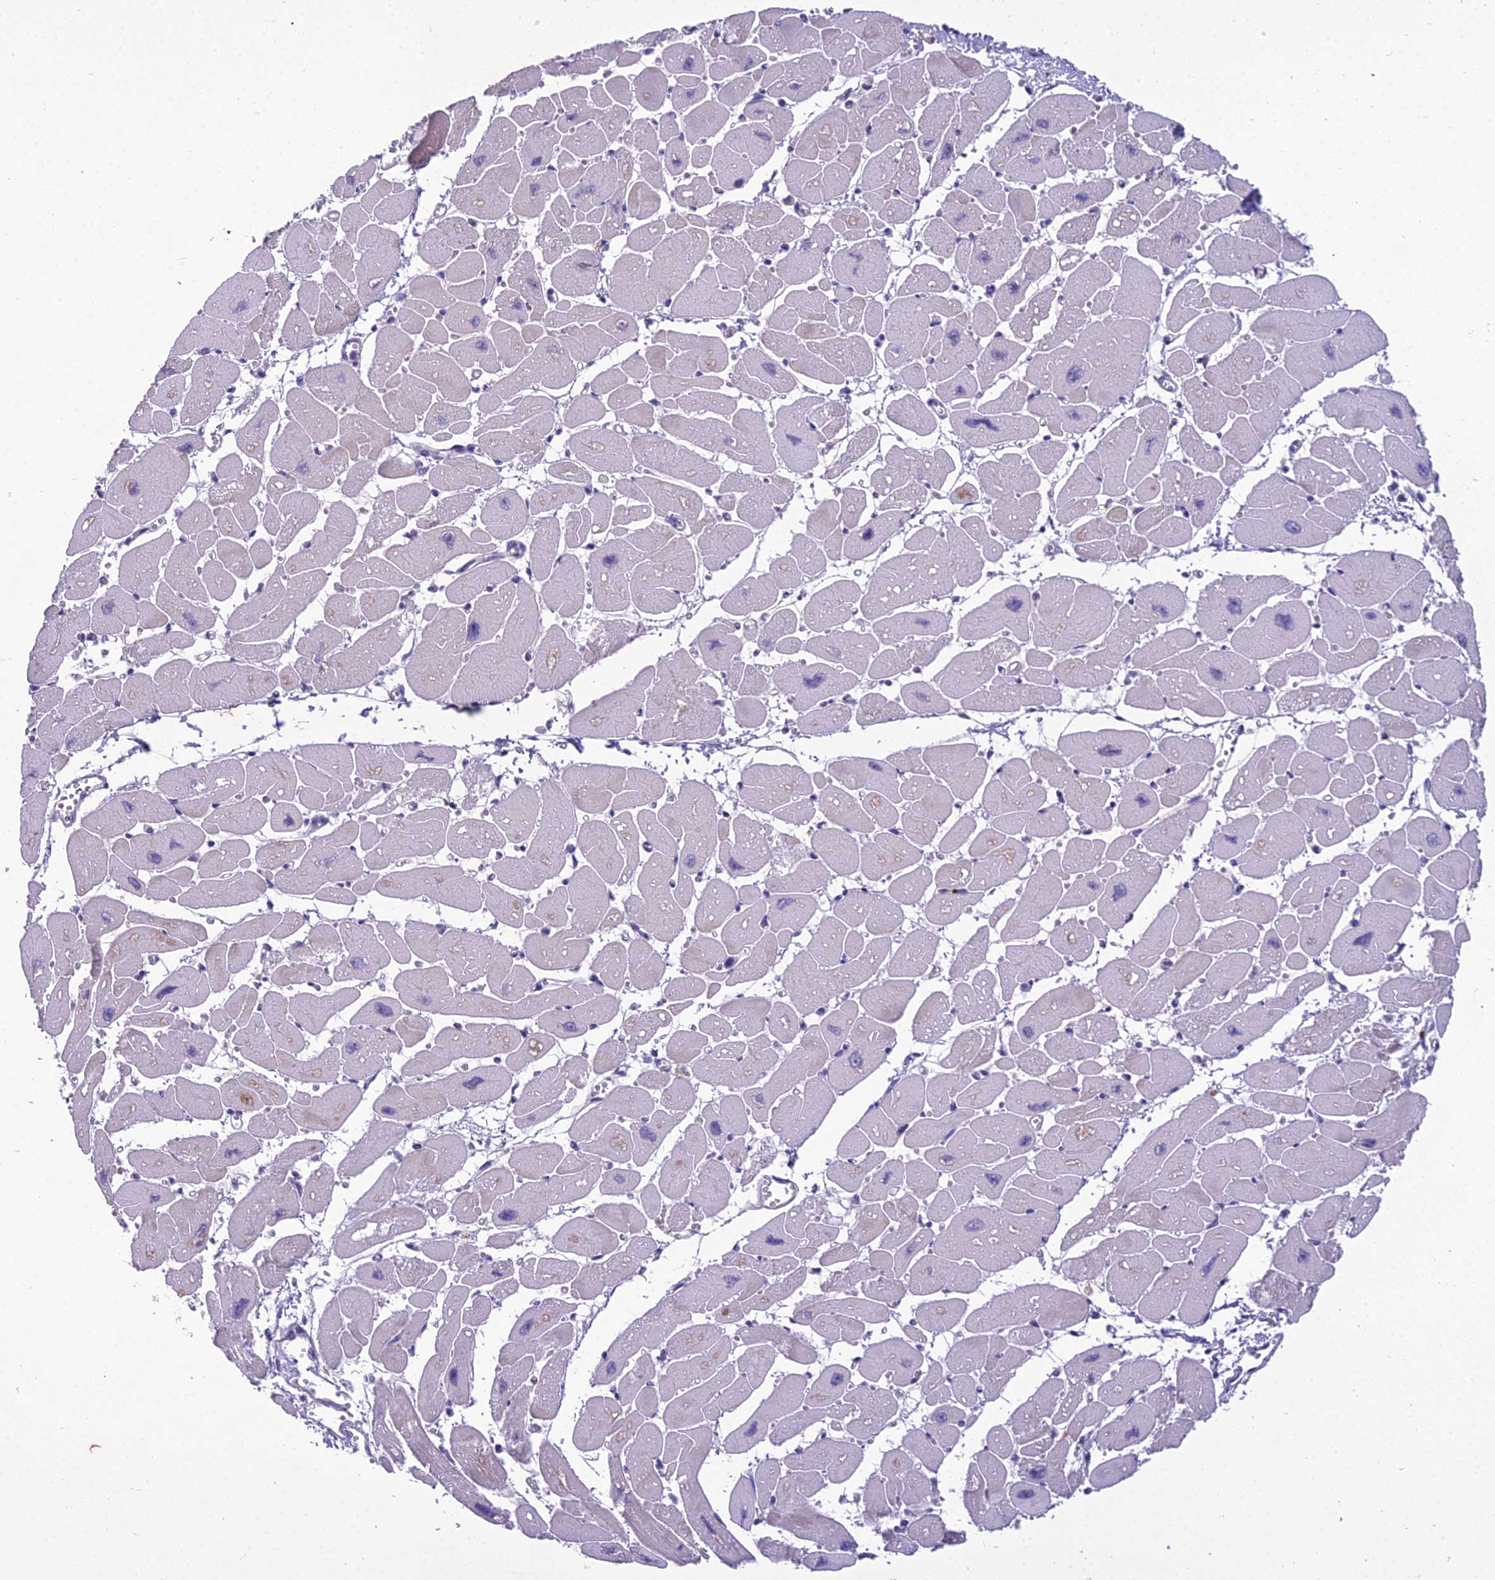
{"staining": {"intensity": "negative", "quantity": "none", "location": "none"}, "tissue": "heart muscle", "cell_type": "Cardiomyocytes", "image_type": "normal", "snomed": [{"axis": "morphology", "description": "Normal tissue, NOS"}, {"axis": "topography", "description": "Heart"}], "caption": "Human heart muscle stained for a protein using immunohistochemistry (IHC) demonstrates no positivity in cardiomyocytes.", "gene": "SCRT1", "patient": {"sex": "female", "age": 54}}